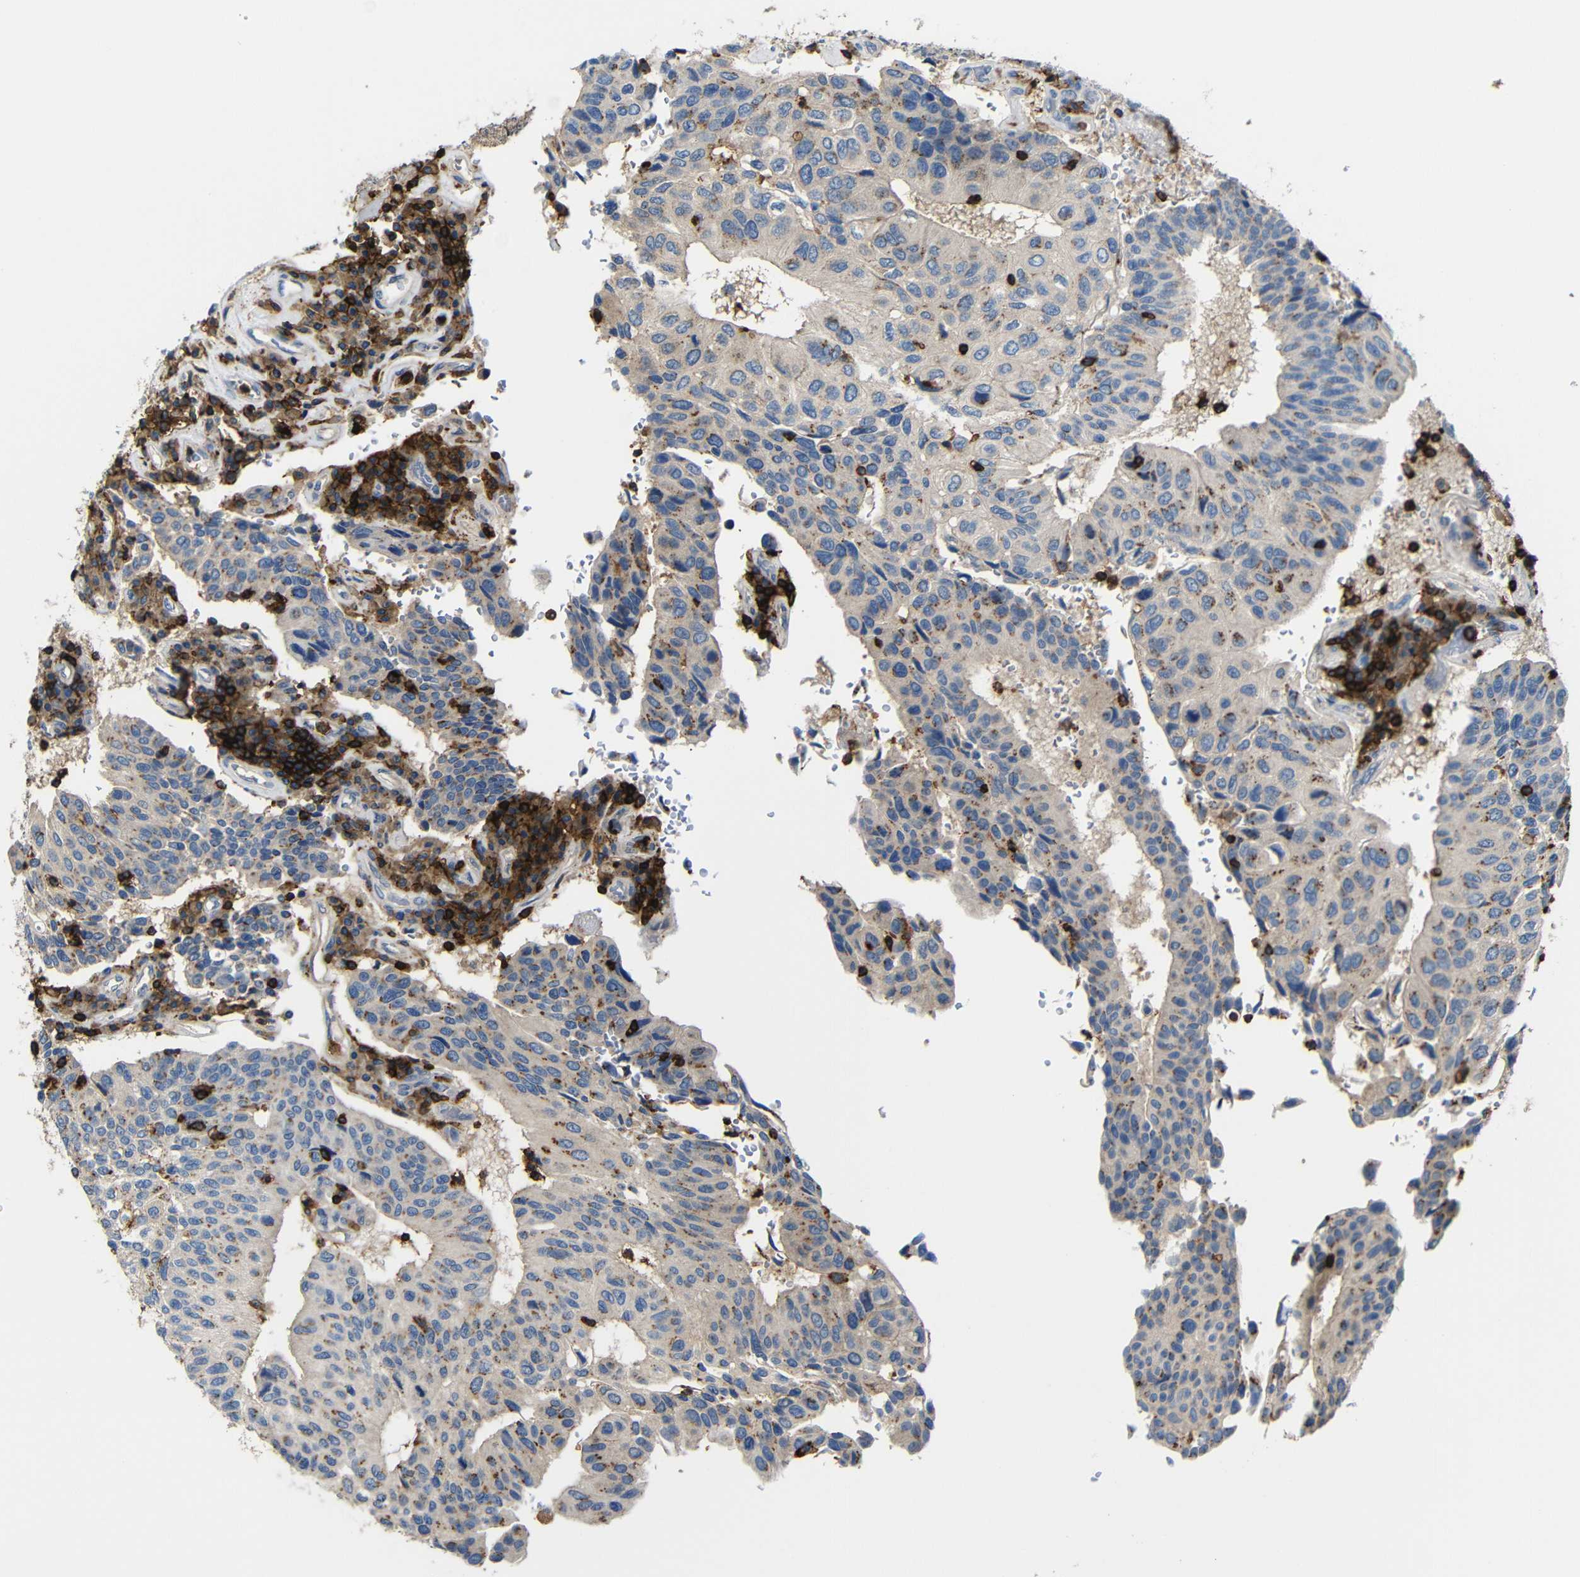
{"staining": {"intensity": "moderate", "quantity": "25%-75%", "location": "cytoplasmic/membranous"}, "tissue": "urothelial cancer", "cell_type": "Tumor cells", "image_type": "cancer", "snomed": [{"axis": "morphology", "description": "Urothelial carcinoma, High grade"}, {"axis": "topography", "description": "Urinary bladder"}], "caption": "Human urothelial cancer stained with a brown dye exhibits moderate cytoplasmic/membranous positive positivity in approximately 25%-75% of tumor cells.", "gene": "P2RY12", "patient": {"sex": "male", "age": 66}}